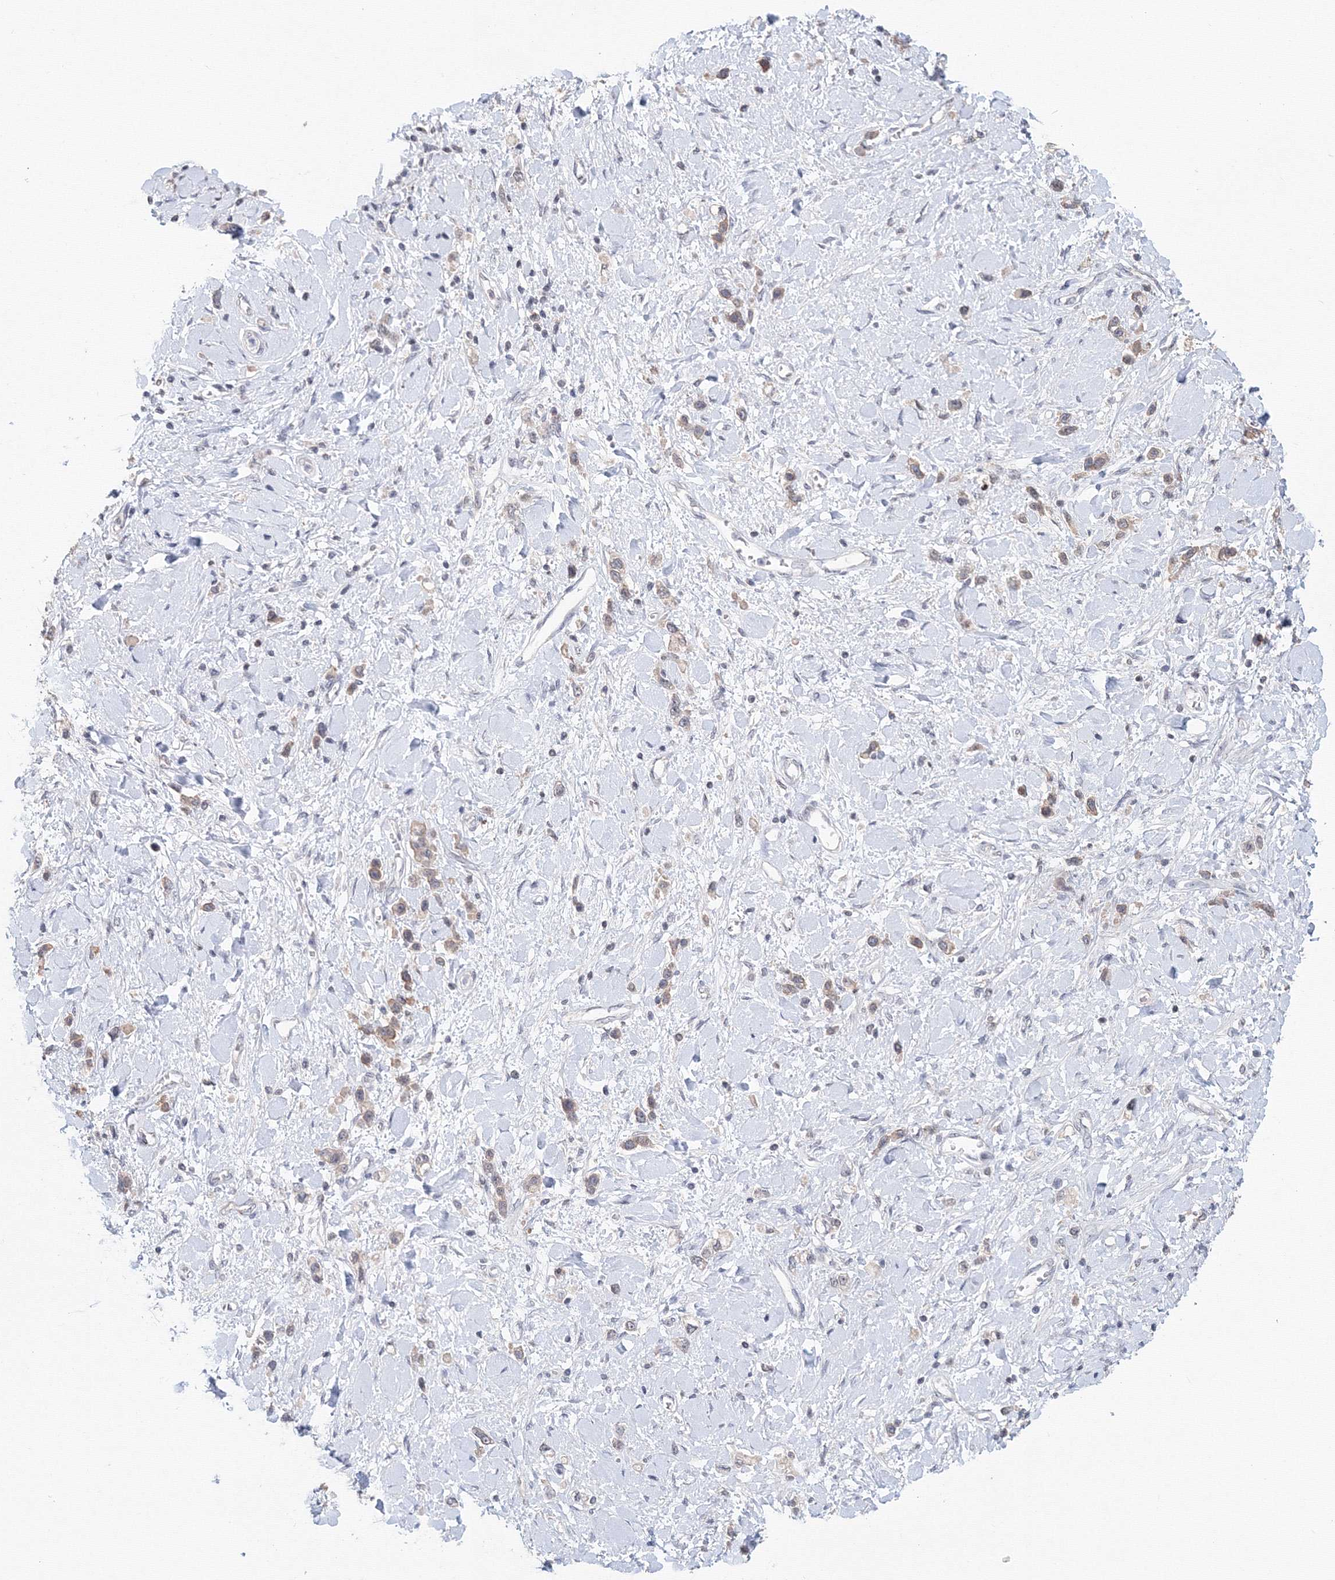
{"staining": {"intensity": "weak", "quantity": "25%-75%", "location": "cytoplasmic/membranous"}, "tissue": "stomach cancer", "cell_type": "Tumor cells", "image_type": "cancer", "snomed": [{"axis": "morphology", "description": "Normal tissue, NOS"}, {"axis": "morphology", "description": "Adenocarcinoma, NOS"}, {"axis": "topography", "description": "Stomach, upper"}, {"axis": "topography", "description": "Stomach"}], "caption": "Brown immunohistochemical staining in human stomach cancer exhibits weak cytoplasmic/membranous positivity in about 25%-75% of tumor cells. Using DAB (3,3'-diaminobenzidine) (brown) and hematoxylin (blue) stains, captured at high magnification using brightfield microscopy.", "gene": "SLC7A7", "patient": {"sex": "female", "age": 65}}